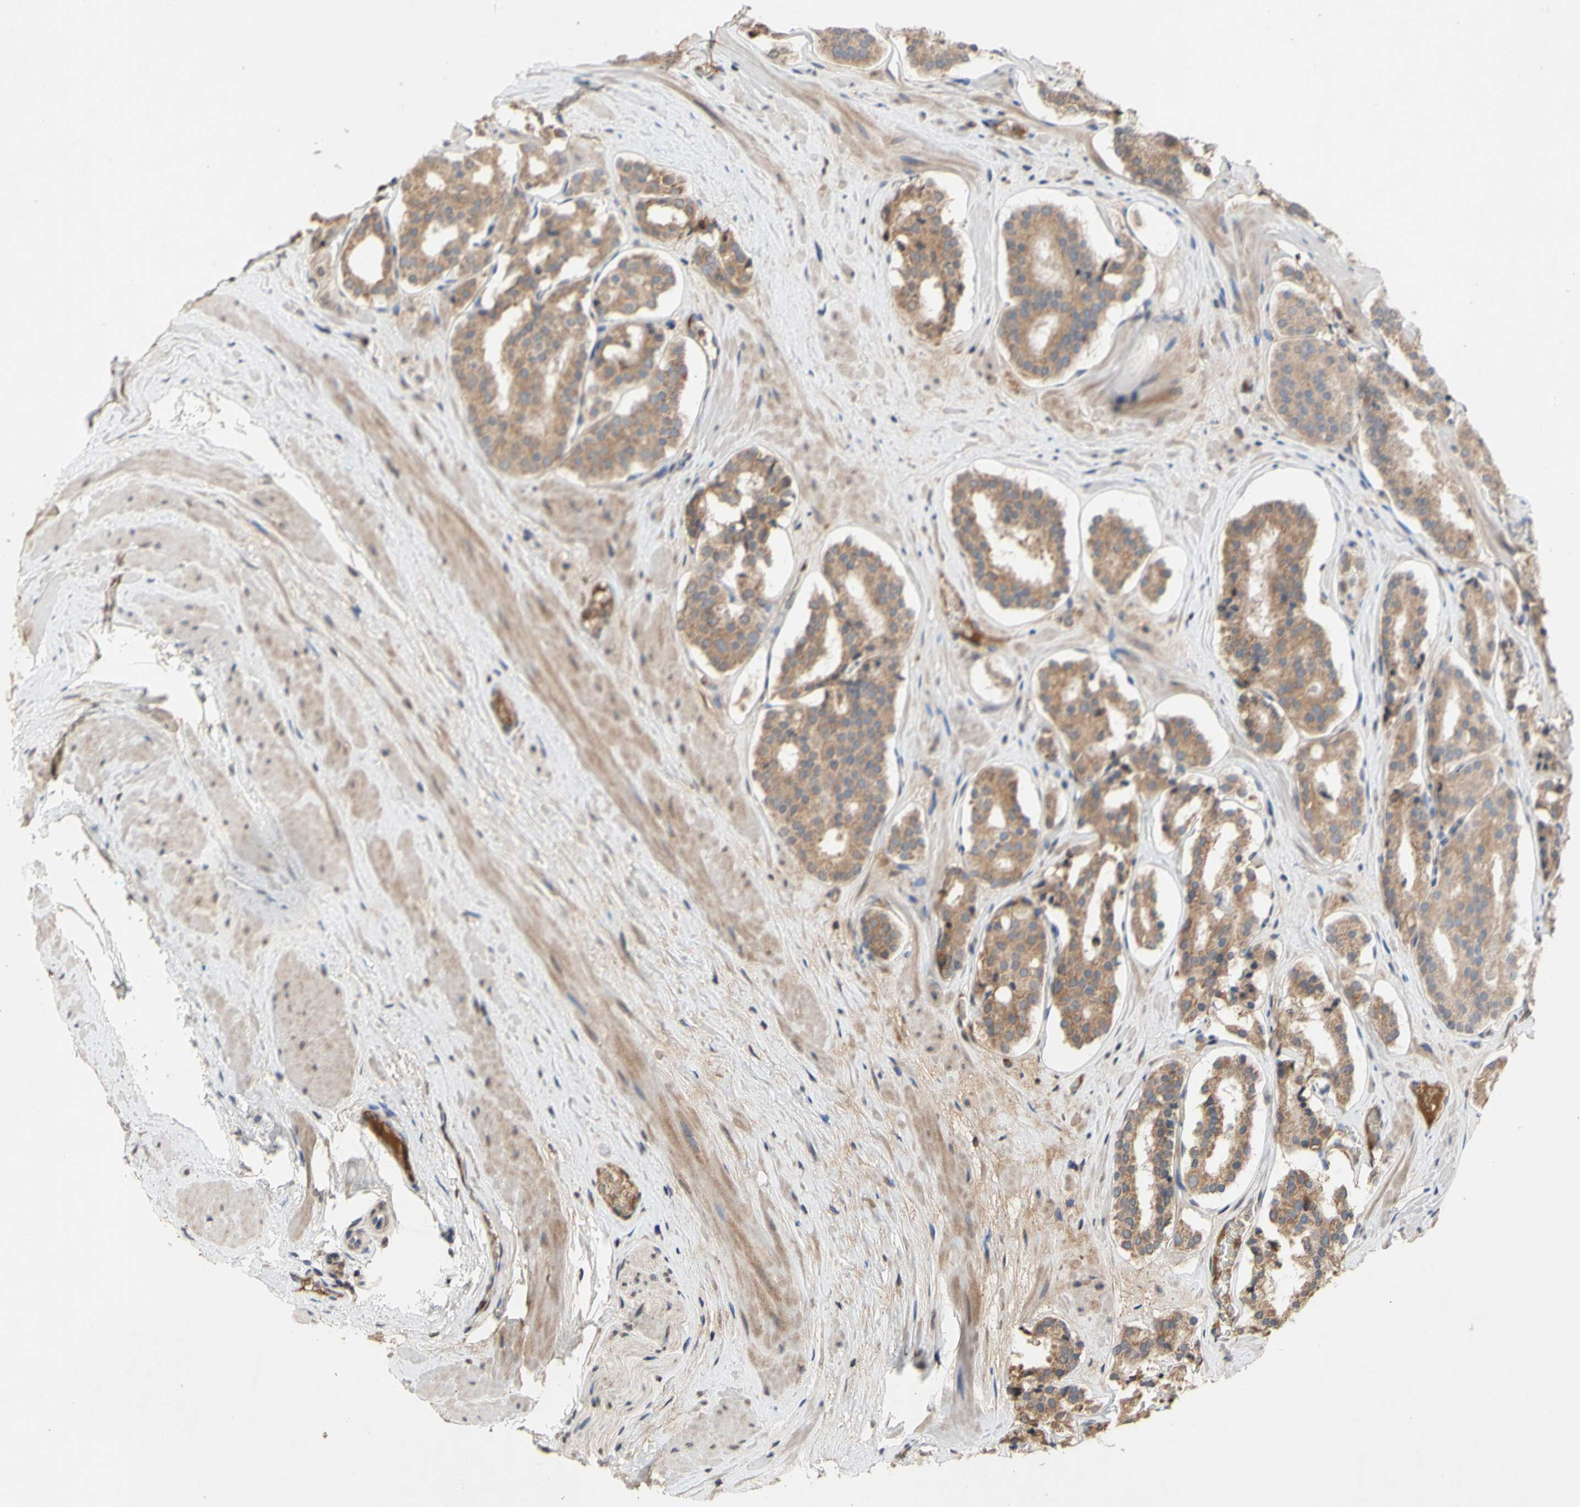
{"staining": {"intensity": "moderate", "quantity": ">75%", "location": "cytoplasmic/membranous"}, "tissue": "prostate cancer", "cell_type": "Tumor cells", "image_type": "cancer", "snomed": [{"axis": "morphology", "description": "Adenocarcinoma, High grade"}, {"axis": "topography", "description": "Prostate"}], "caption": "Protein staining of prostate cancer tissue reveals moderate cytoplasmic/membranous expression in approximately >75% of tumor cells.", "gene": "NECTIN3", "patient": {"sex": "male", "age": 60}}